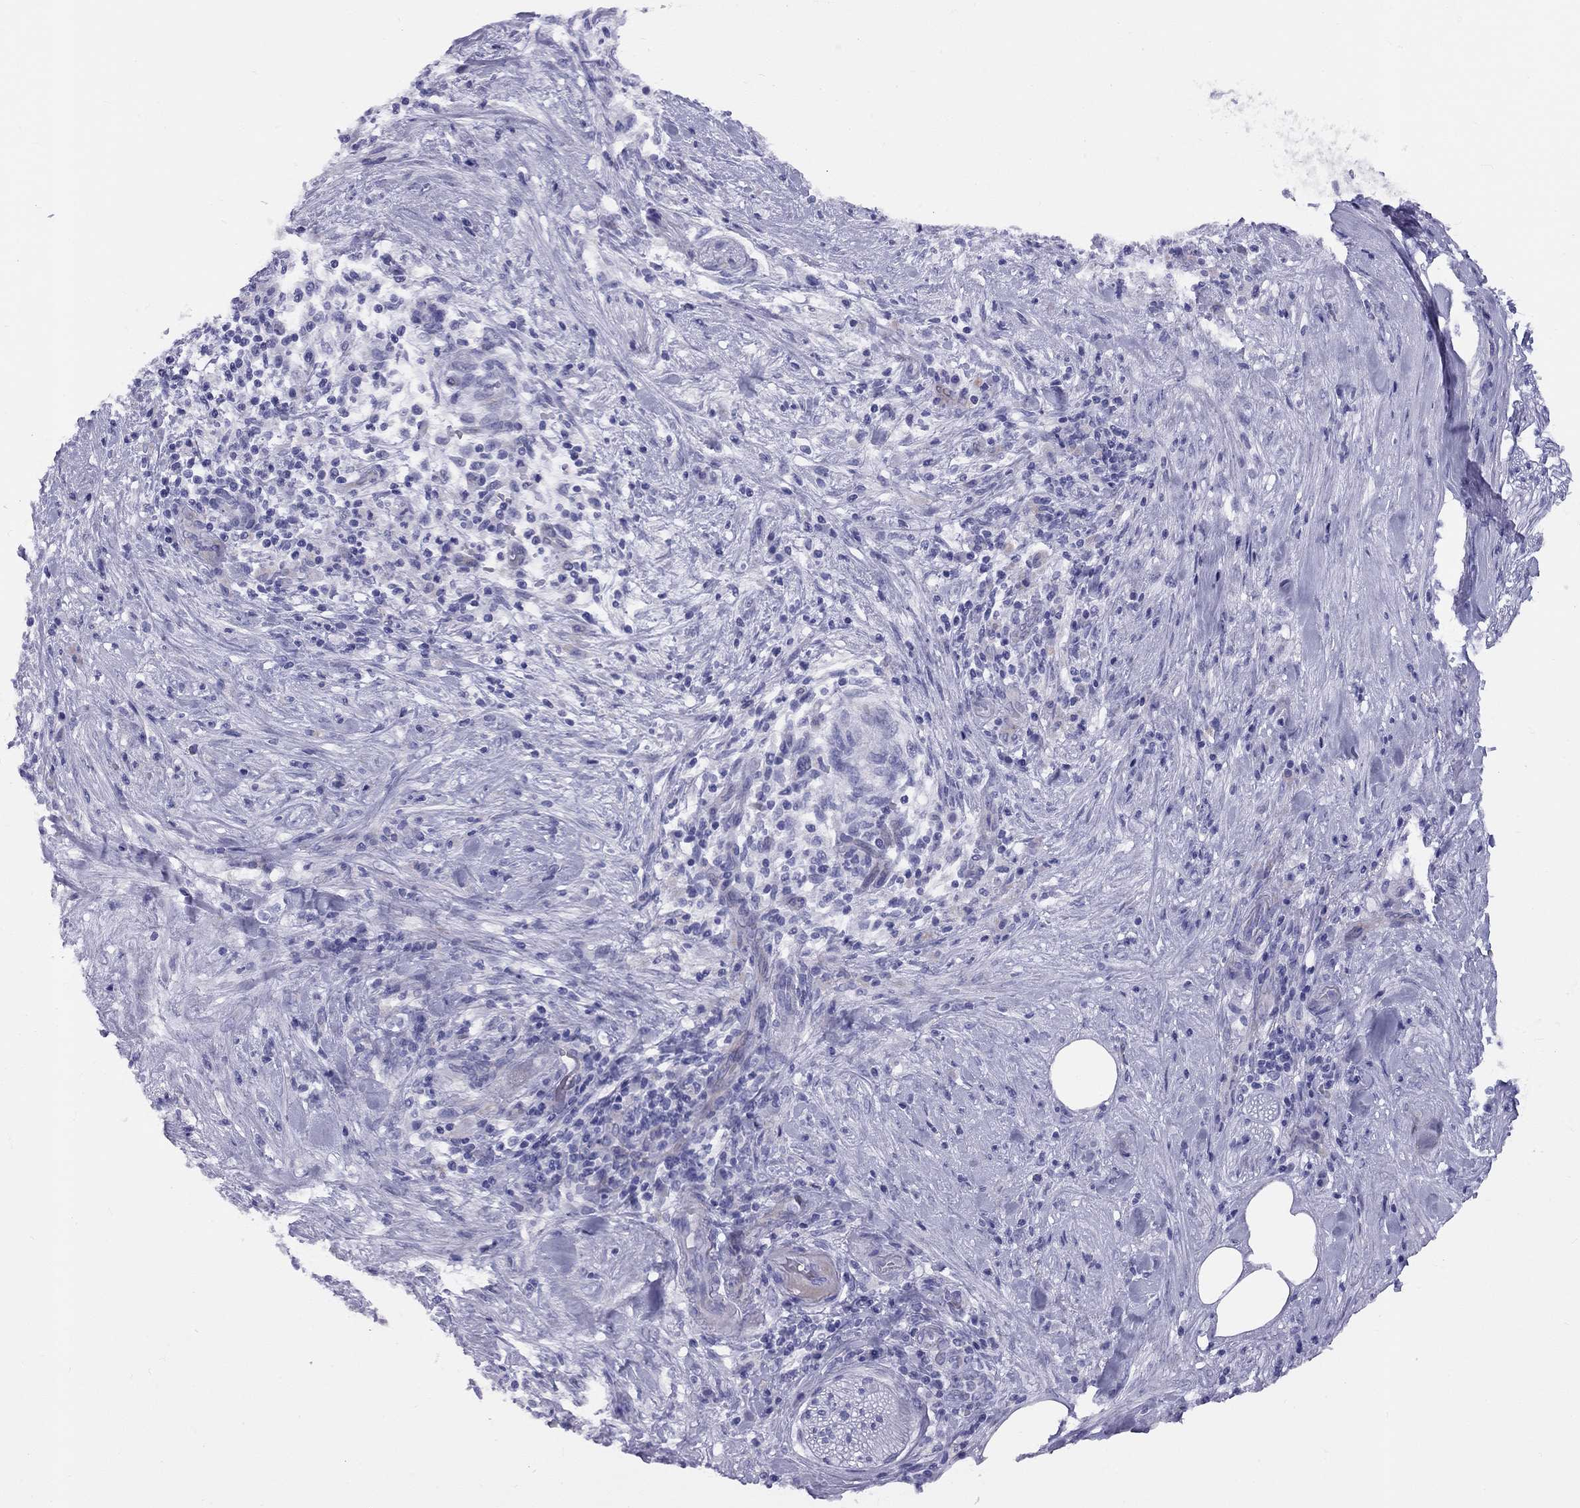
{"staining": {"intensity": "negative", "quantity": "none", "location": "none"}, "tissue": "pancreatic cancer", "cell_type": "Tumor cells", "image_type": "cancer", "snomed": [{"axis": "morphology", "description": "Adenocarcinoma, NOS"}, {"axis": "topography", "description": "Pancreas"}], "caption": "Photomicrograph shows no protein expression in tumor cells of pancreatic cancer tissue. (Stains: DAB immunohistochemistry (IHC) with hematoxylin counter stain, Microscopy: brightfield microscopy at high magnification).", "gene": "FSCN3", "patient": {"sex": "male", "age": 44}}